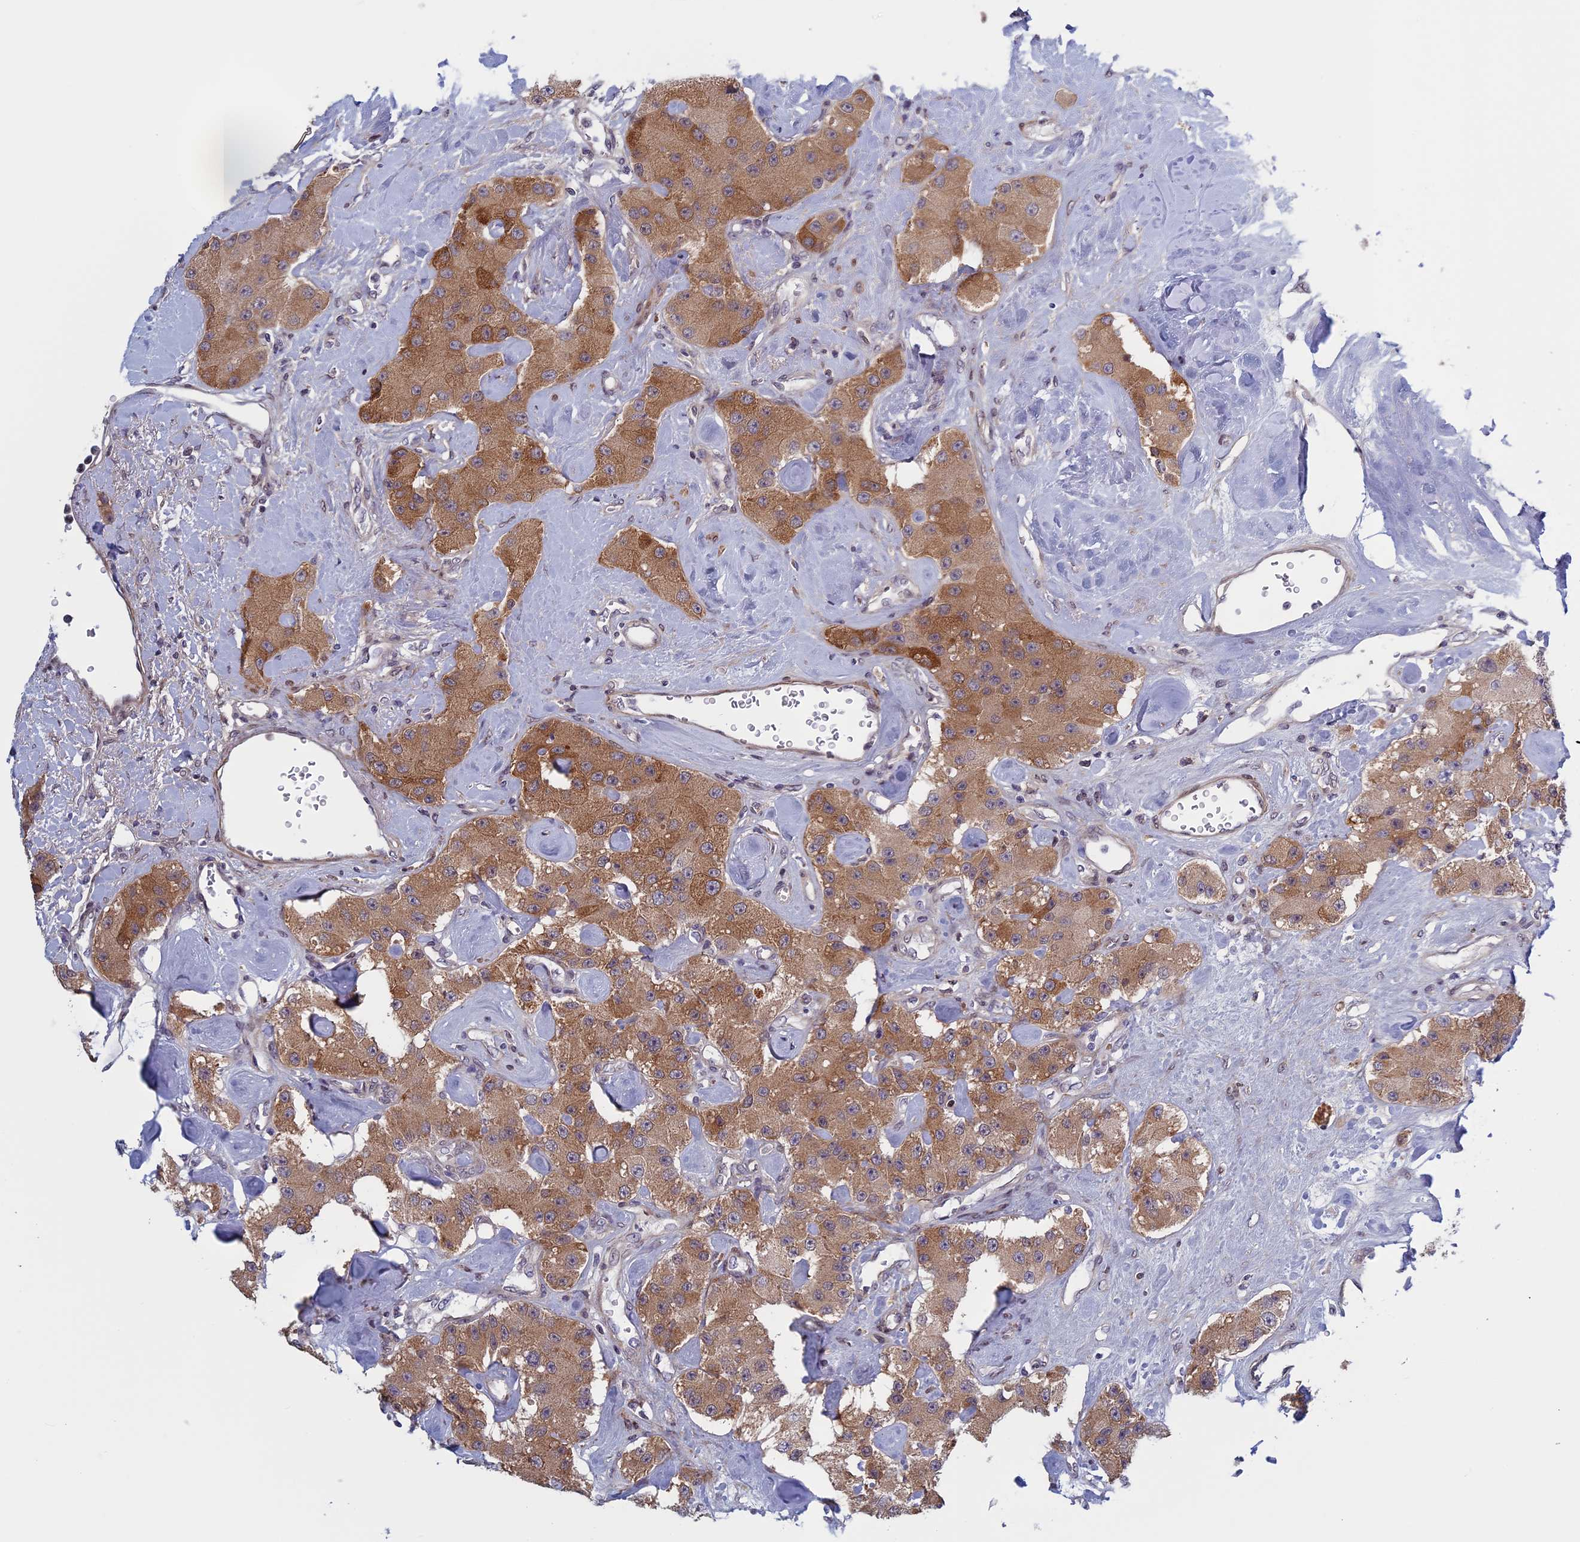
{"staining": {"intensity": "moderate", "quantity": ">75%", "location": "cytoplasmic/membranous"}, "tissue": "carcinoid", "cell_type": "Tumor cells", "image_type": "cancer", "snomed": [{"axis": "morphology", "description": "Carcinoid, malignant, NOS"}, {"axis": "topography", "description": "Pancreas"}], "caption": "Brown immunohistochemical staining in human carcinoid (malignant) demonstrates moderate cytoplasmic/membranous expression in about >75% of tumor cells.", "gene": "FADS1", "patient": {"sex": "male", "age": 41}}